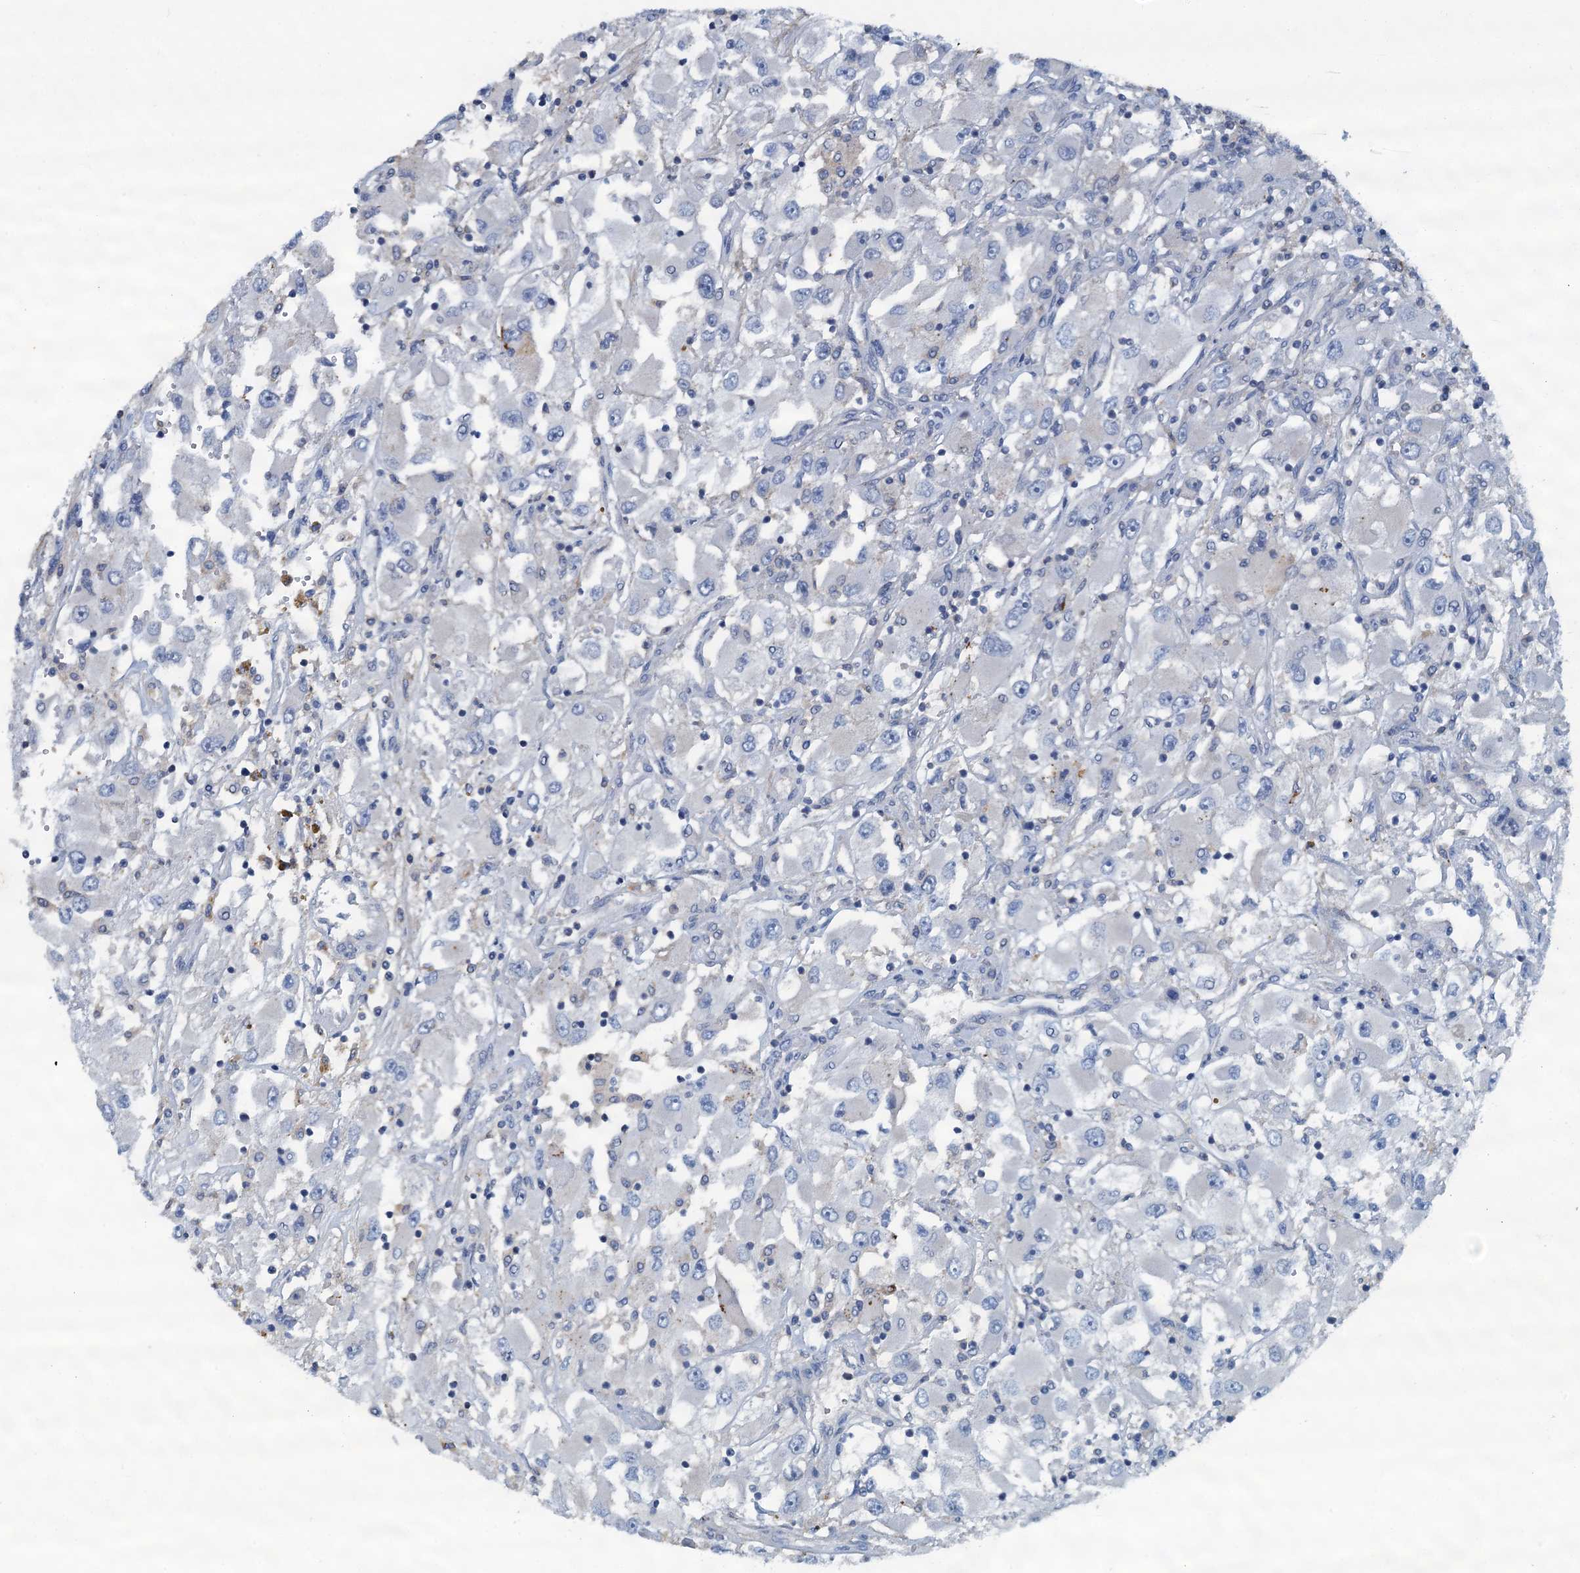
{"staining": {"intensity": "negative", "quantity": "none", "location": "none"}, "tissue": "renal cancer", "cell_type": "Tumor cells", "image_type": "cancer", "snomed": [{"axis": "morphology", "description": "Adenocarcinoma, NOS"}, {"axis": "topography", "description": "Kidney"}], "caption": "Immunohistochemical staining of renal cancer (adenocarcinoma) shows no significant staining in tumor cells.", "gene": "THAP10", "patient": {"sex": "female", "age": 52}}